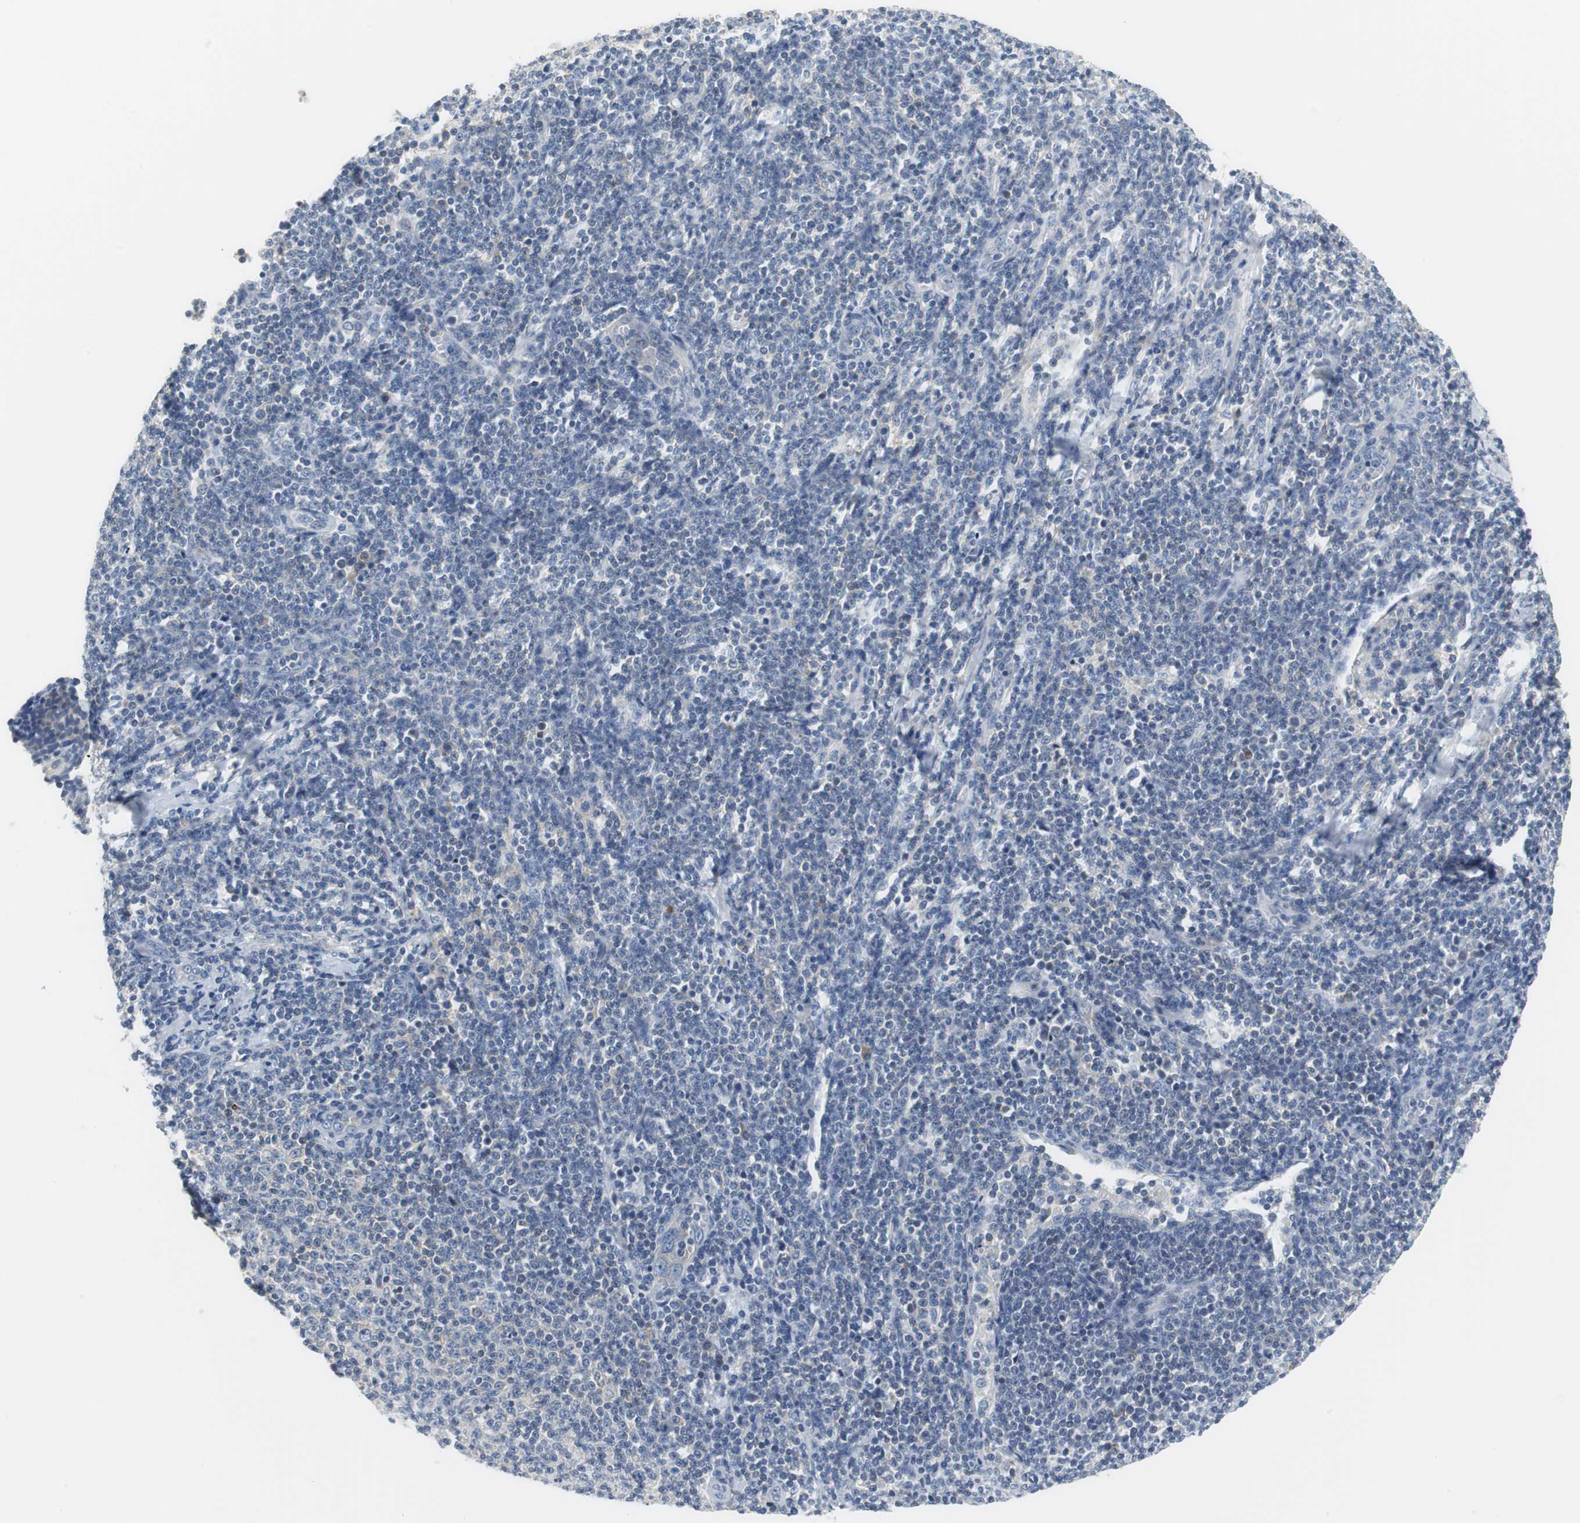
{"staining": {"intensity": "negative", "quantity": "none", "location": "none"}, "tissue": "lymphoma", "cell_type": "Tumor cells", "image_type": "cancer", "snomed": [{"axis": "morphology", "description": "Malignant lymphoma, non-Hodgkin's type, Low grade"}, {"axis": "topography", "description": "Lymph node"}], "caption": "Protein analysis of lymphoma reveals no significant positivity in tumor cells.", "gene": "GLCCI1", "patient": {"sex": "male", "age": 66}}